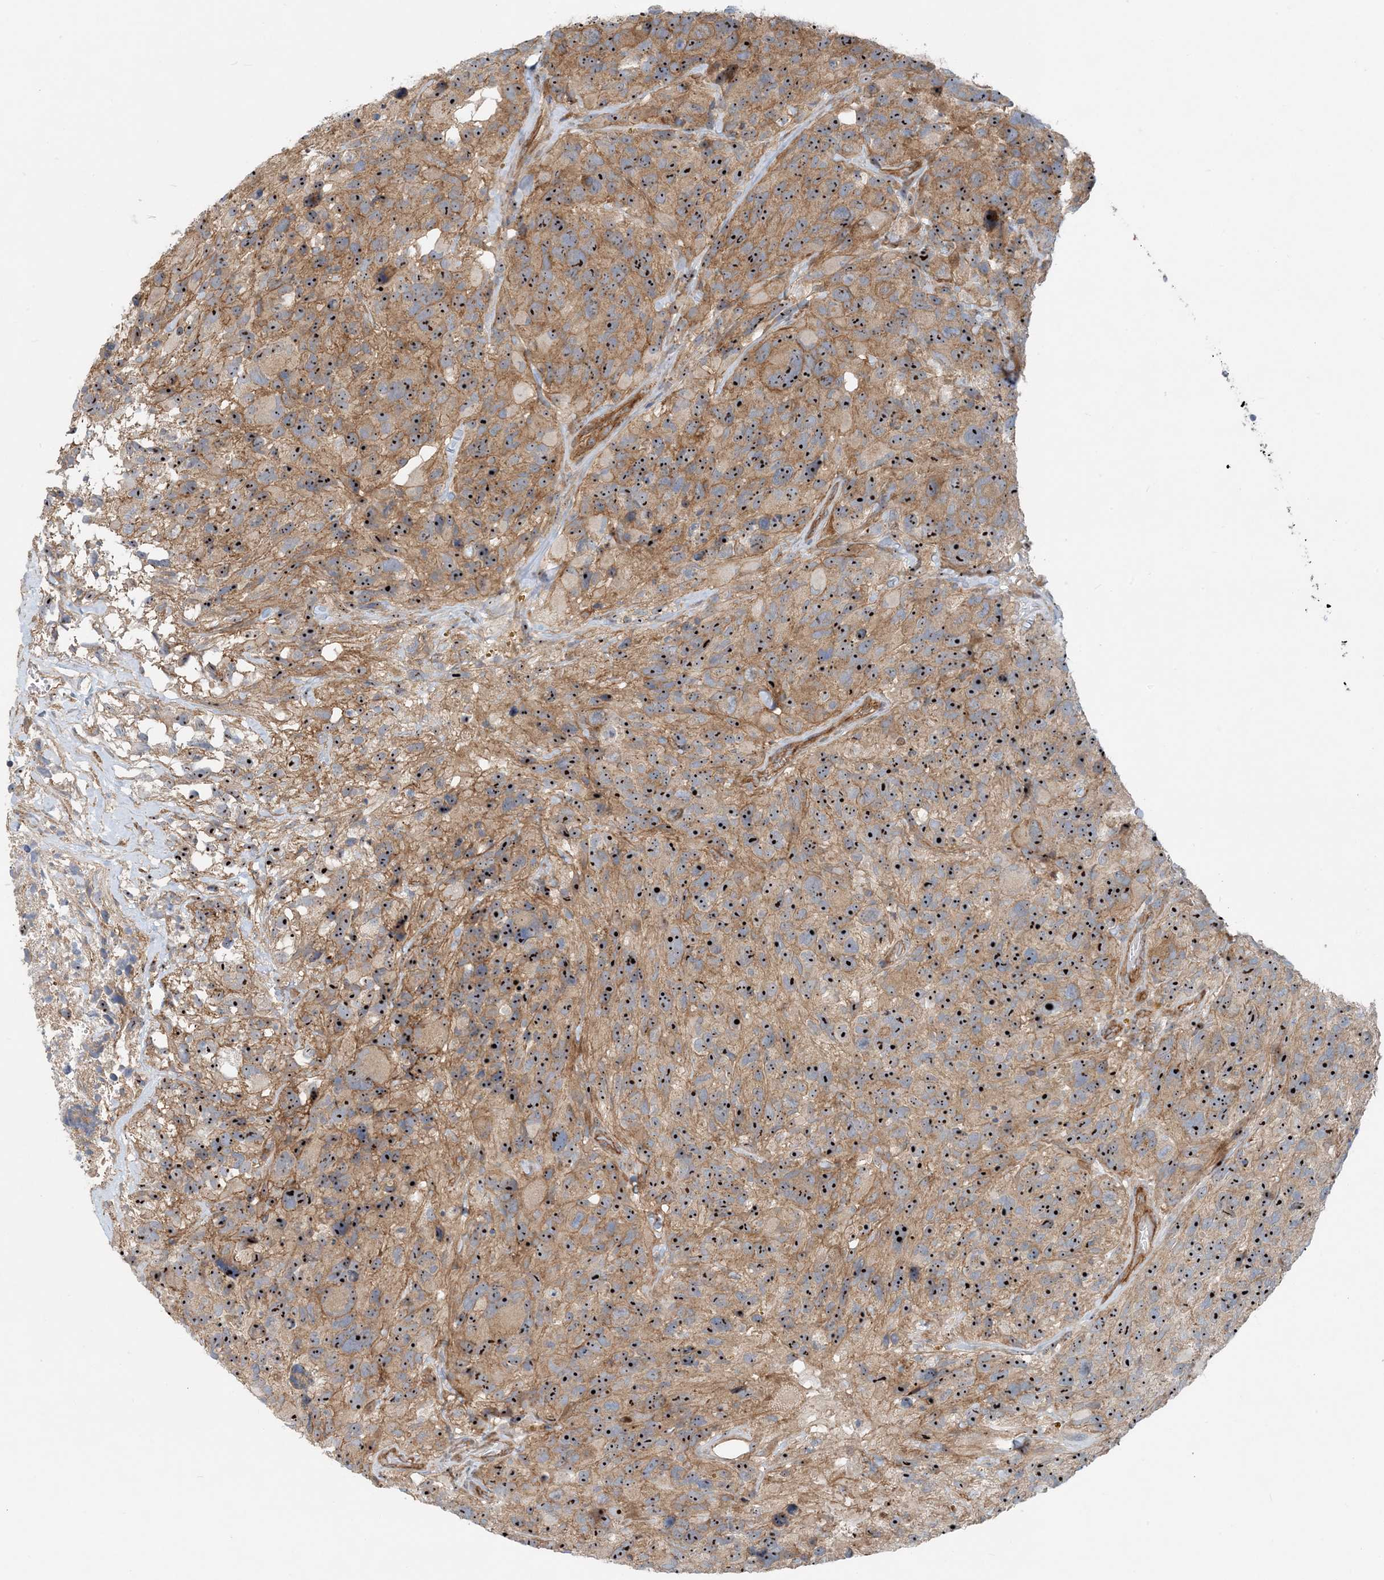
{"staining": {"intensity": "weak", "quantity": ">75%", "location": "cytoplasmic/membranous,nuclear"}, "tissue": "glioma", "cell_type": "Tumor cells", "image_type": "cancer", "snomed": [{"axis": "morphology", "description": "Glioma, malignant, High grade"}, {"axis": "topography", "description": "Brain"}], "caption": "Human glioma stained with a protein marker displays weak staining in tumor cells.", "gene": "MYL5", "patient": {"sex": "male", "age": 69}}